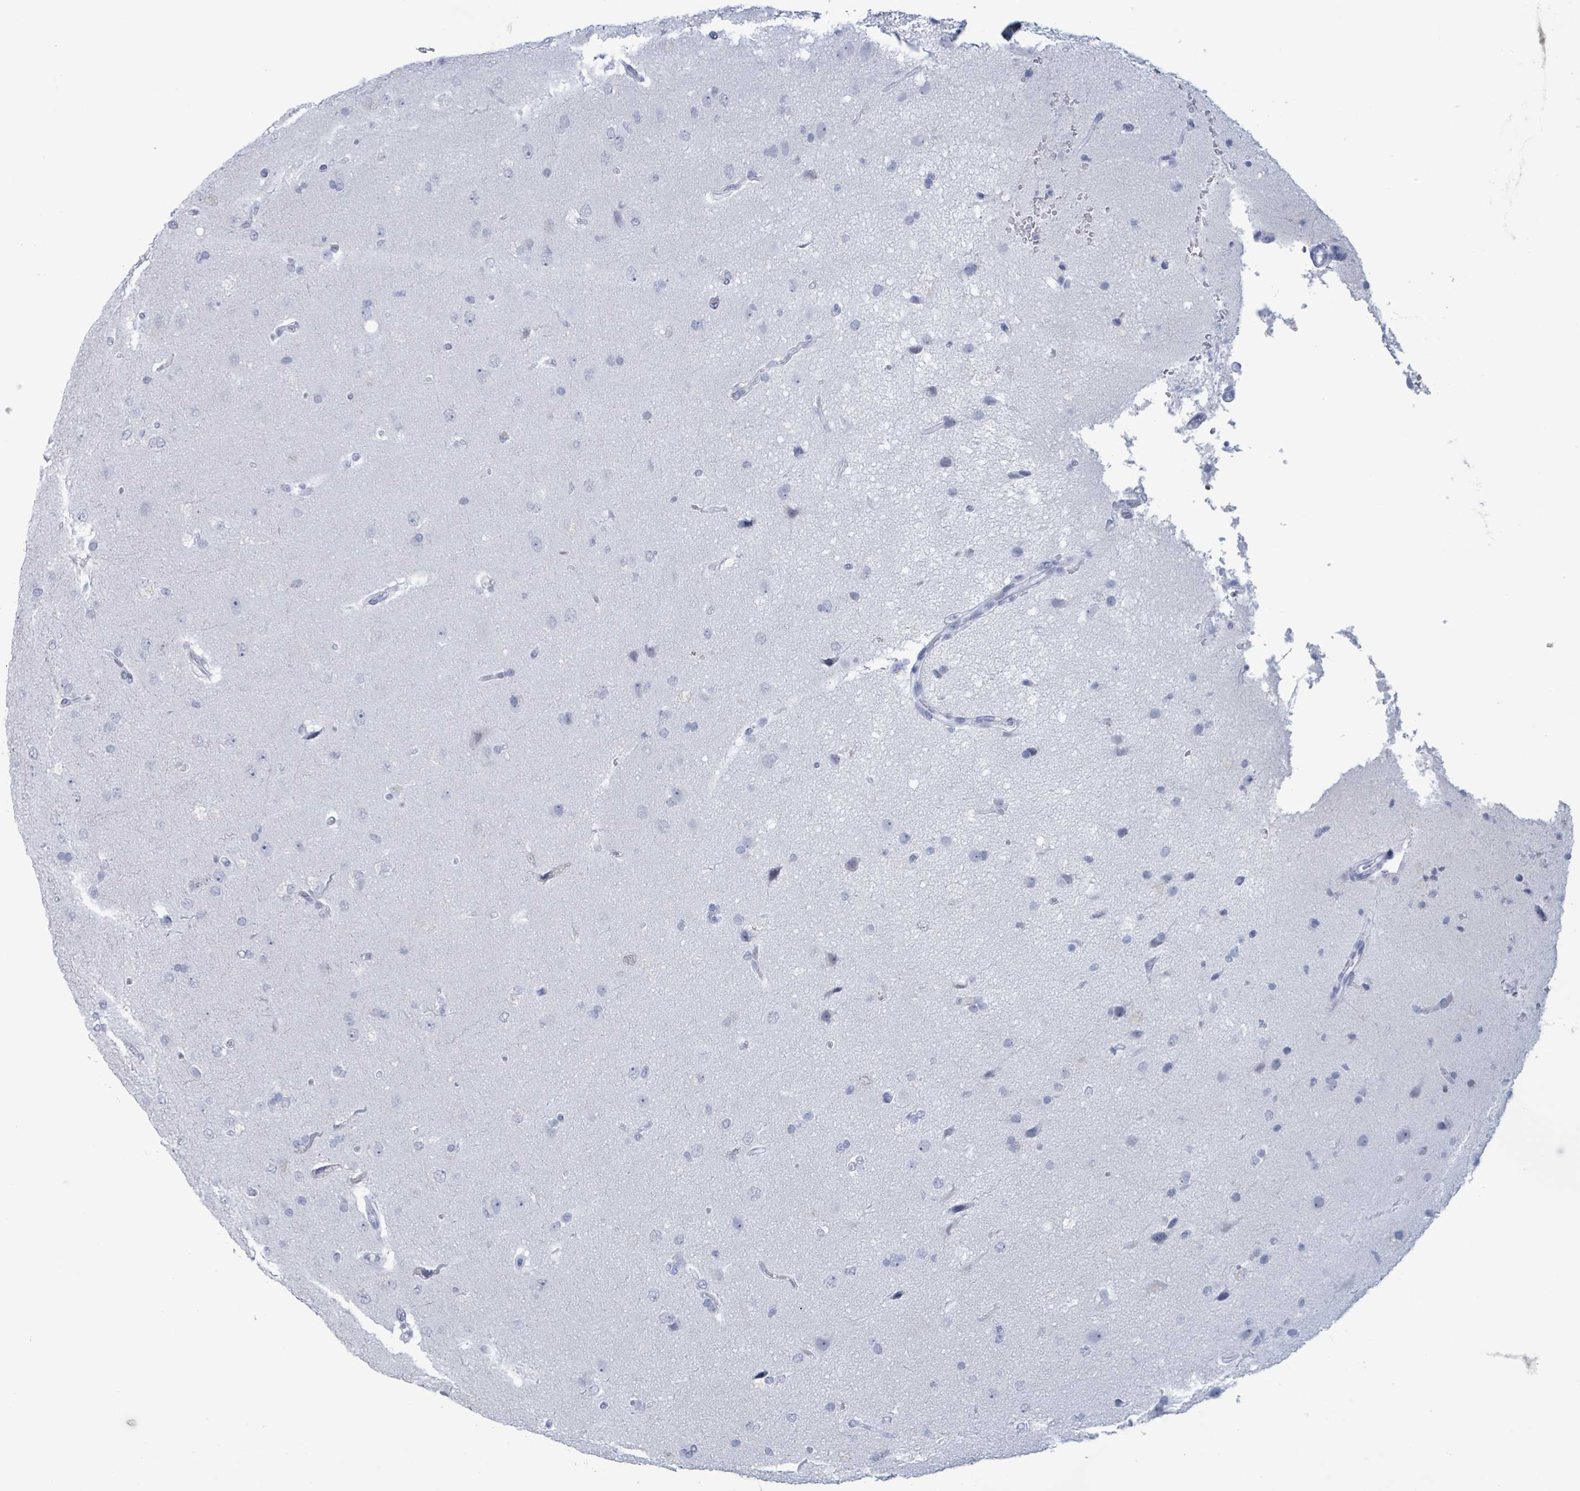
{"staining": {"intensity": "negative", "quantity": "none", "location": "none"}, "tissue": "glioma", "cell_type": "Tumor cells", "image_type": "cancer", "snomed": [{"axis": "morphology", "description": "Glioma, malignant, High grade"}, {"axis": "topography", "description": "Brain"}], "caption": "High power microscopy micrograph of an immunohistochemistry (IHC) micrograph of malignant high-grade glioma, revealing no significant expression in tumor cells.", "gene": "KRT8", "patient": {"sex": "male", "age": 72}}